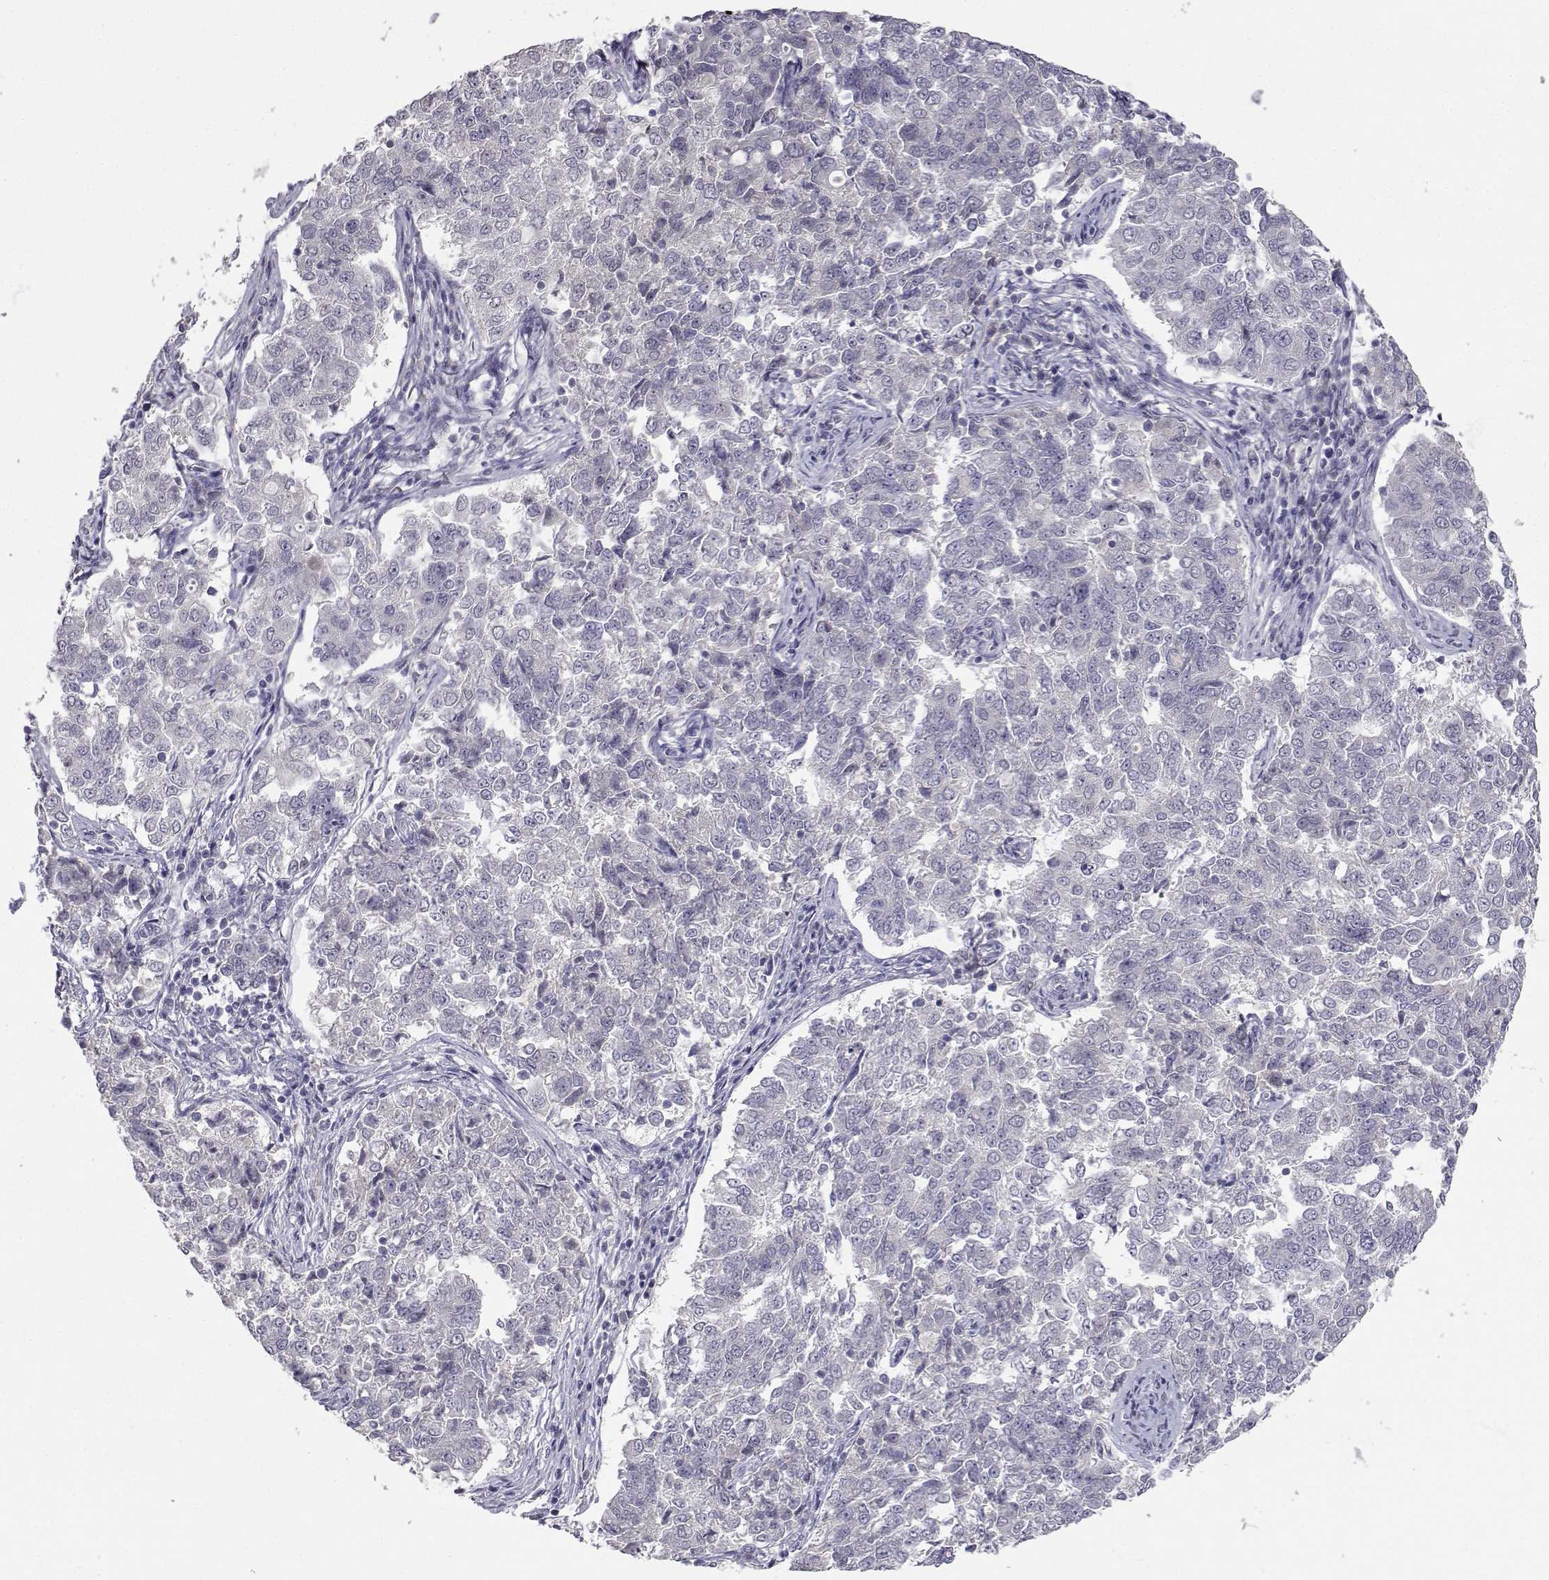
{"staining": {"intensity": "negative", "quantity": "none", "location": "none"}, "tissue": "endometrial cancer", "cell_type": "Tumor cells", "image_type": "cancer", "snomed": [{"axis": "morphology", "description": "Adenocarcinoma, NOS"}, {"axis": "topography", "description": "Endometrium"}], "caption": "A histopathology image of human endometrial adenocarcinoma is negative for staining in tumor cells. (Brightfield microscopy of DAB (3,3'-diaminobenzidine) immunohistochemistry (IHC) at high magnification).", "gene": "SLC6A3", "patient": {"sex": "female", "age": 43}}